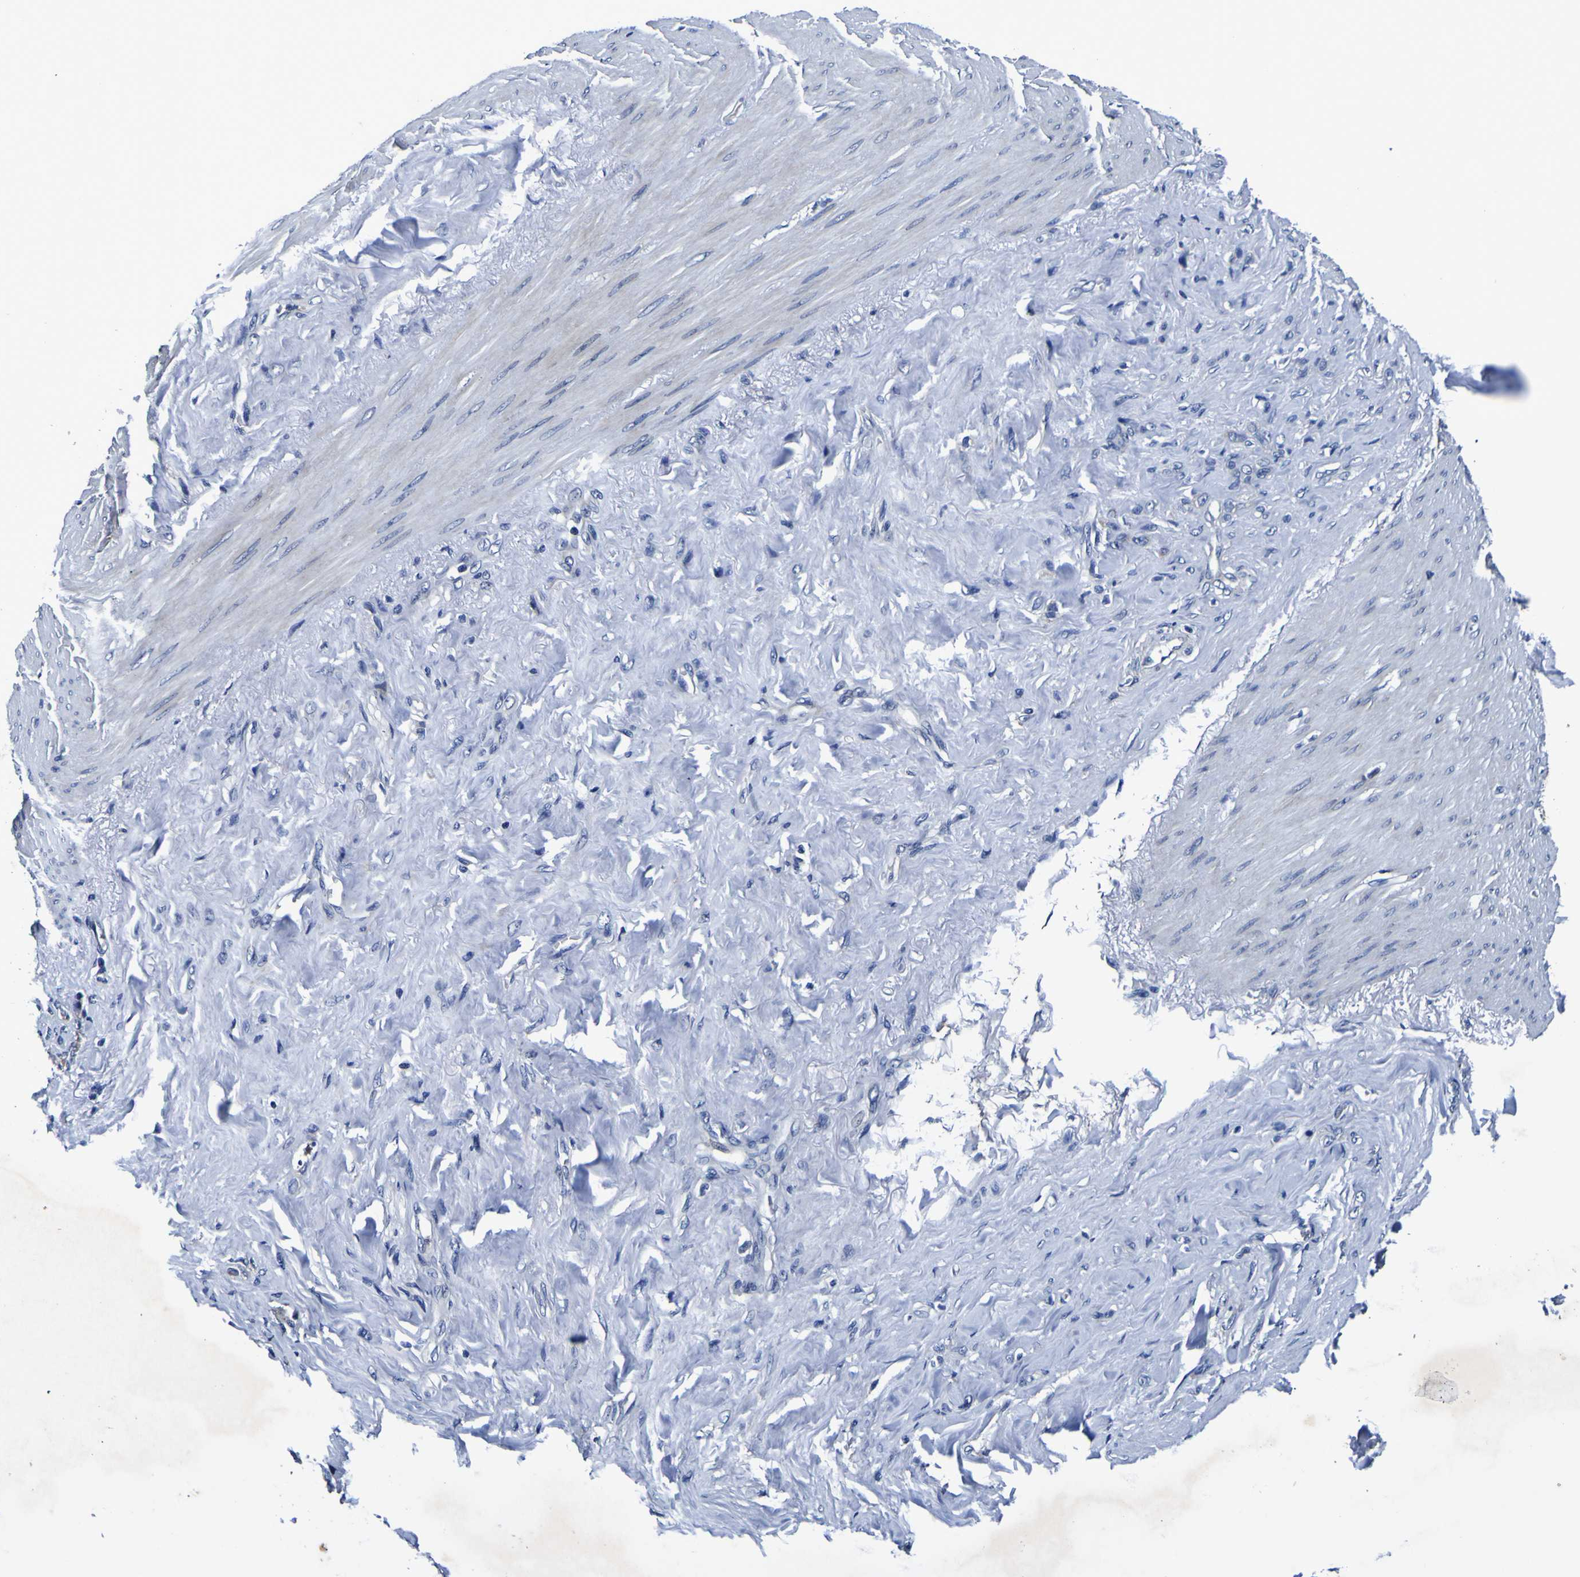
{"staining": {"intensity": "negative", "quantity": "none", "location": "none"}, "tissue": "stomach cancer", "cell_type": "Tumor cells", "image_type": "cancer", "snomed": [{"axis": "morphology", "description": "Adenocarcinoma, NOS"}, {"axis": "topography", "description": "Stomach"}], "caption": "Micrograph shows no protein expression in tumor cells of stomach cancer (adenocarcinoma) tissue.", "gene": "PANK4", "patient": {"sex": "male", "age": 82}}